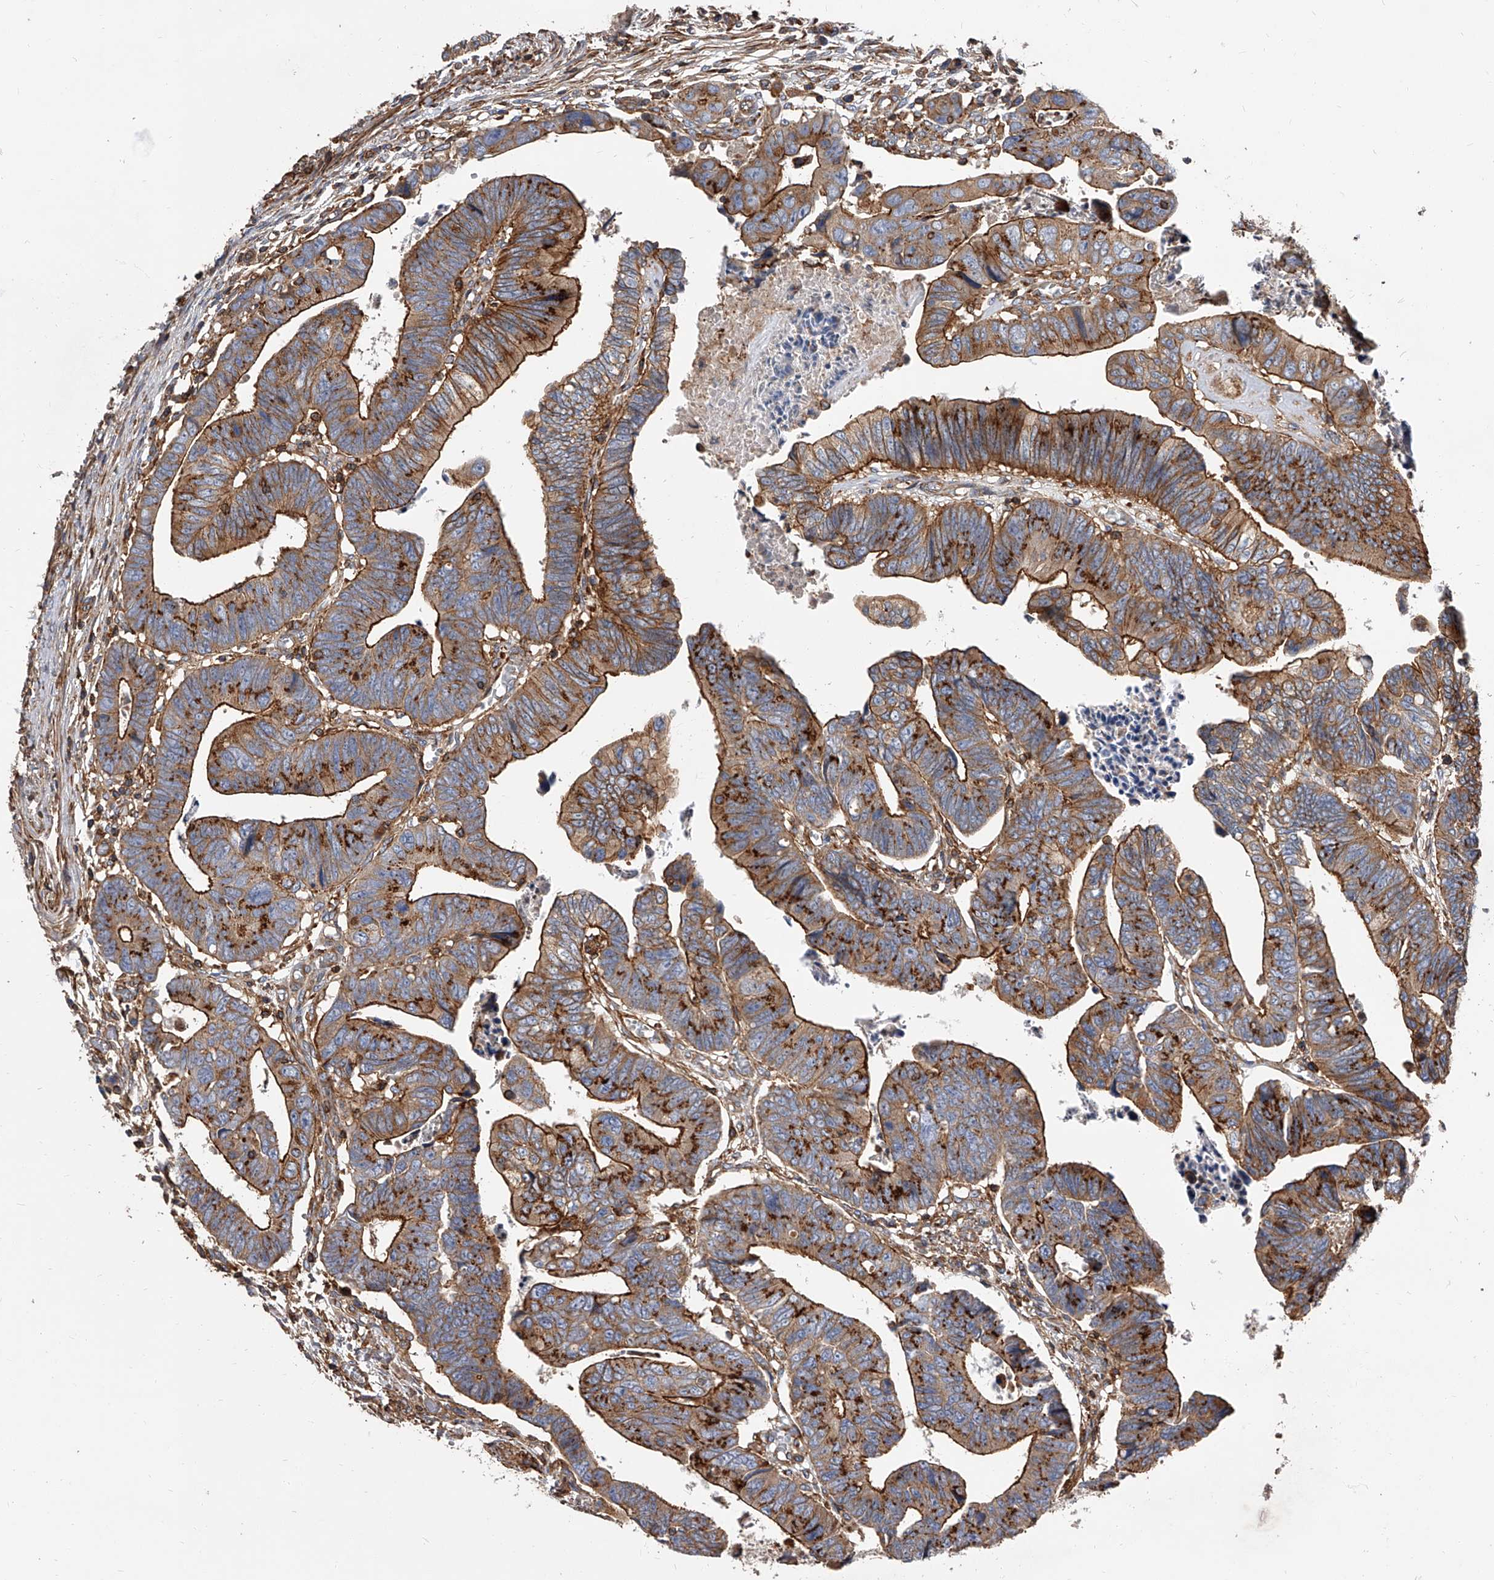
{"staining": {"intensity": "strong", "quantity": ">75%", "location": "cytoplasmic/membranous"}, "tissue": "colorectal cancer", "cell_type": "Tumor cells", "image_type": "cancer", "snomed": [{"axis": "morphology", "description": "Adenocarcinoma, NOS"}, {"axis": "topography", "description": "Rectum"}], "caption": "Immunohistochemistry (IHC) (DAB) staining of adenocarcinoma (colorectal) shows strong cytoplasmic/membranous protein expression in about >75% of tumor cells.", "gene": "PISD", "patient": {"sex": "female", "age": 65}}